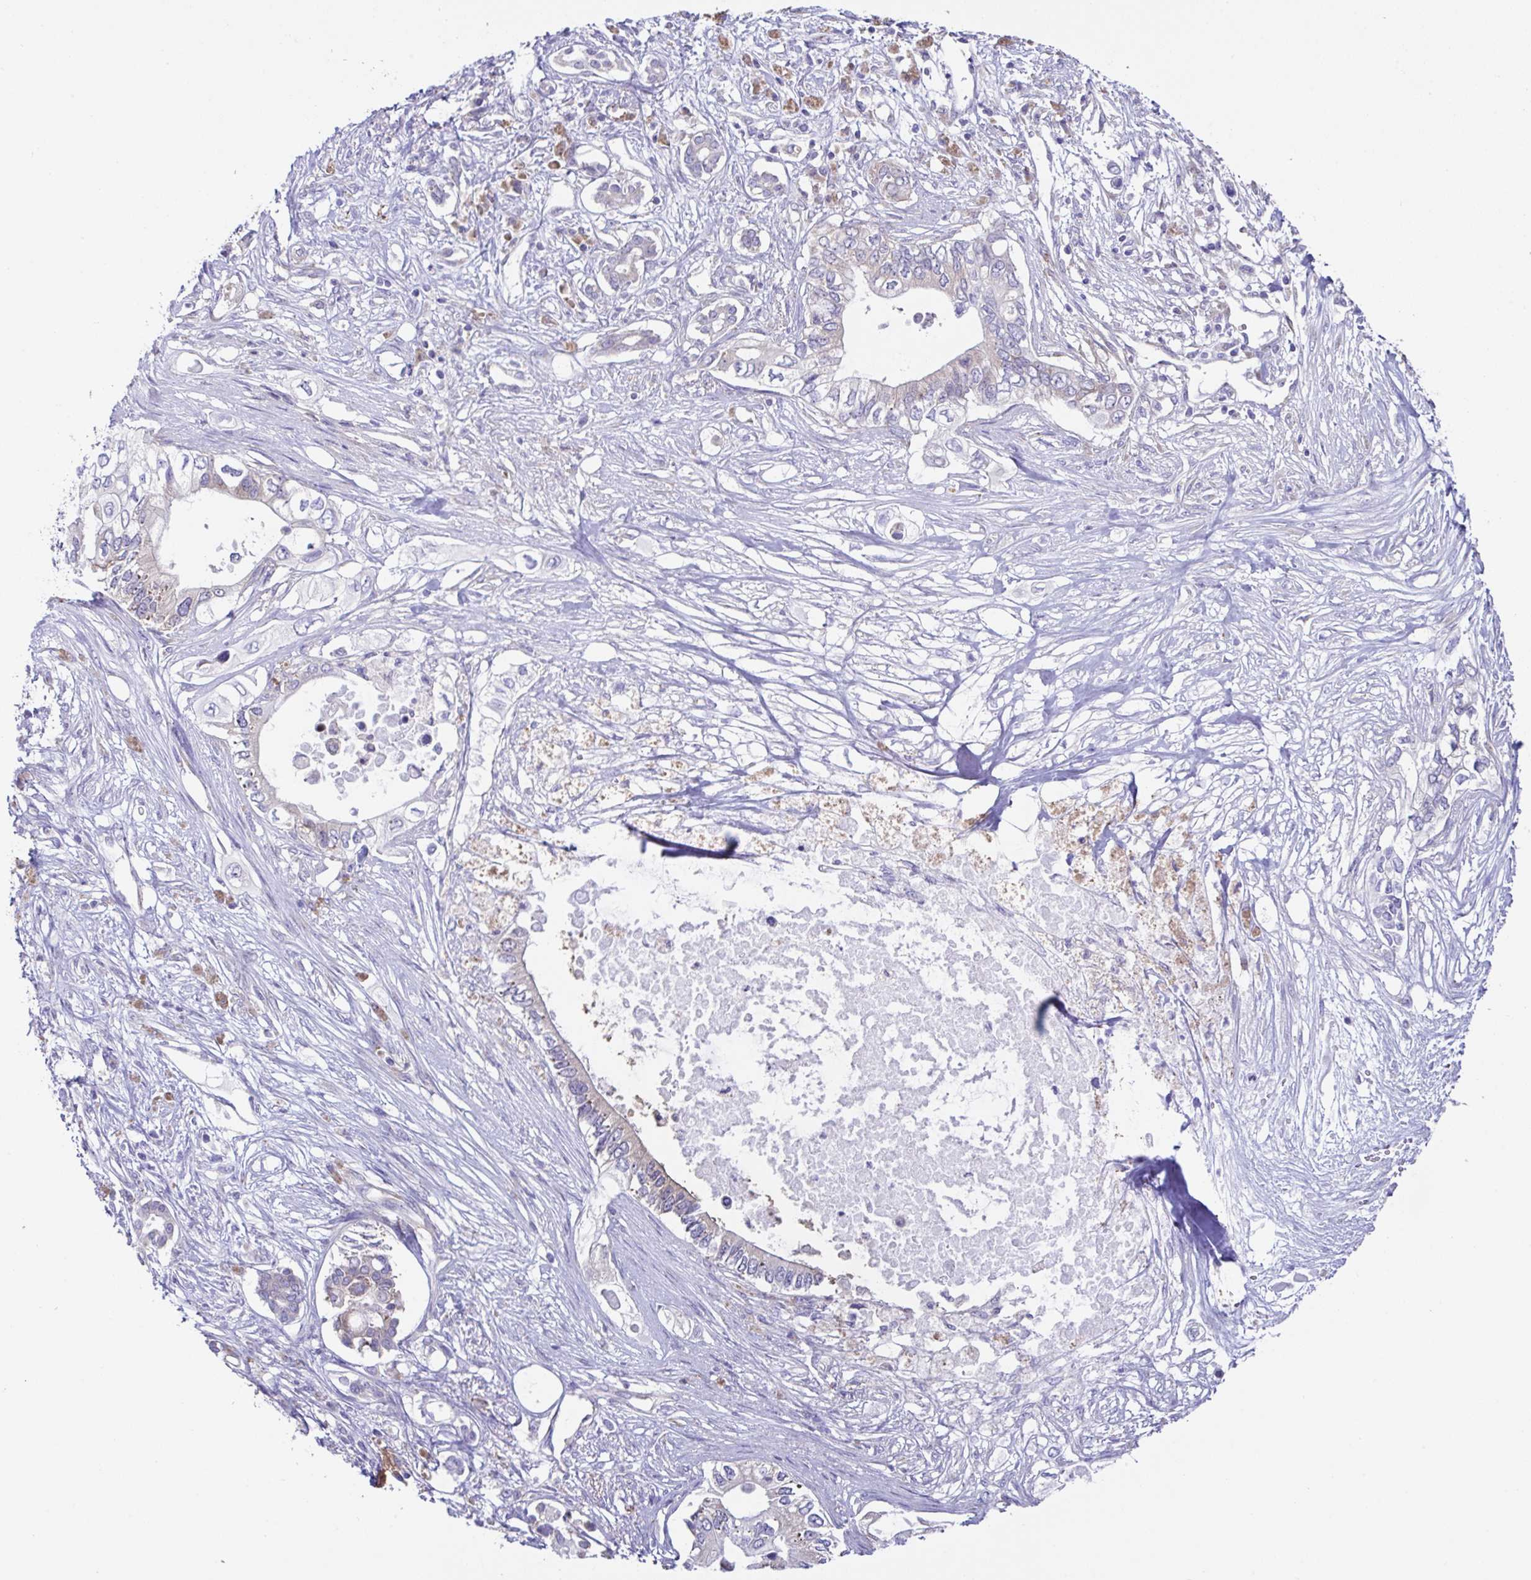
{"staining": {"intensity": "negative", "quantity": "none", "location": "none"}, "tissue": "pancreatic cancer", "cell_type": "Tumor cells", "image_type": "cancer", "snomed": [{"axis": "morphology", "description": "Adenocarcinoma, NOS"}, {"axis": "topography", "description": "Pancreas"}], "caption": "Histopathology image shows no significant protein staining in tumor cells of pancreatic cancer (adenocarcinoma).", "gene": "FAU", "patient": {"sex": "female", "age": 63}}